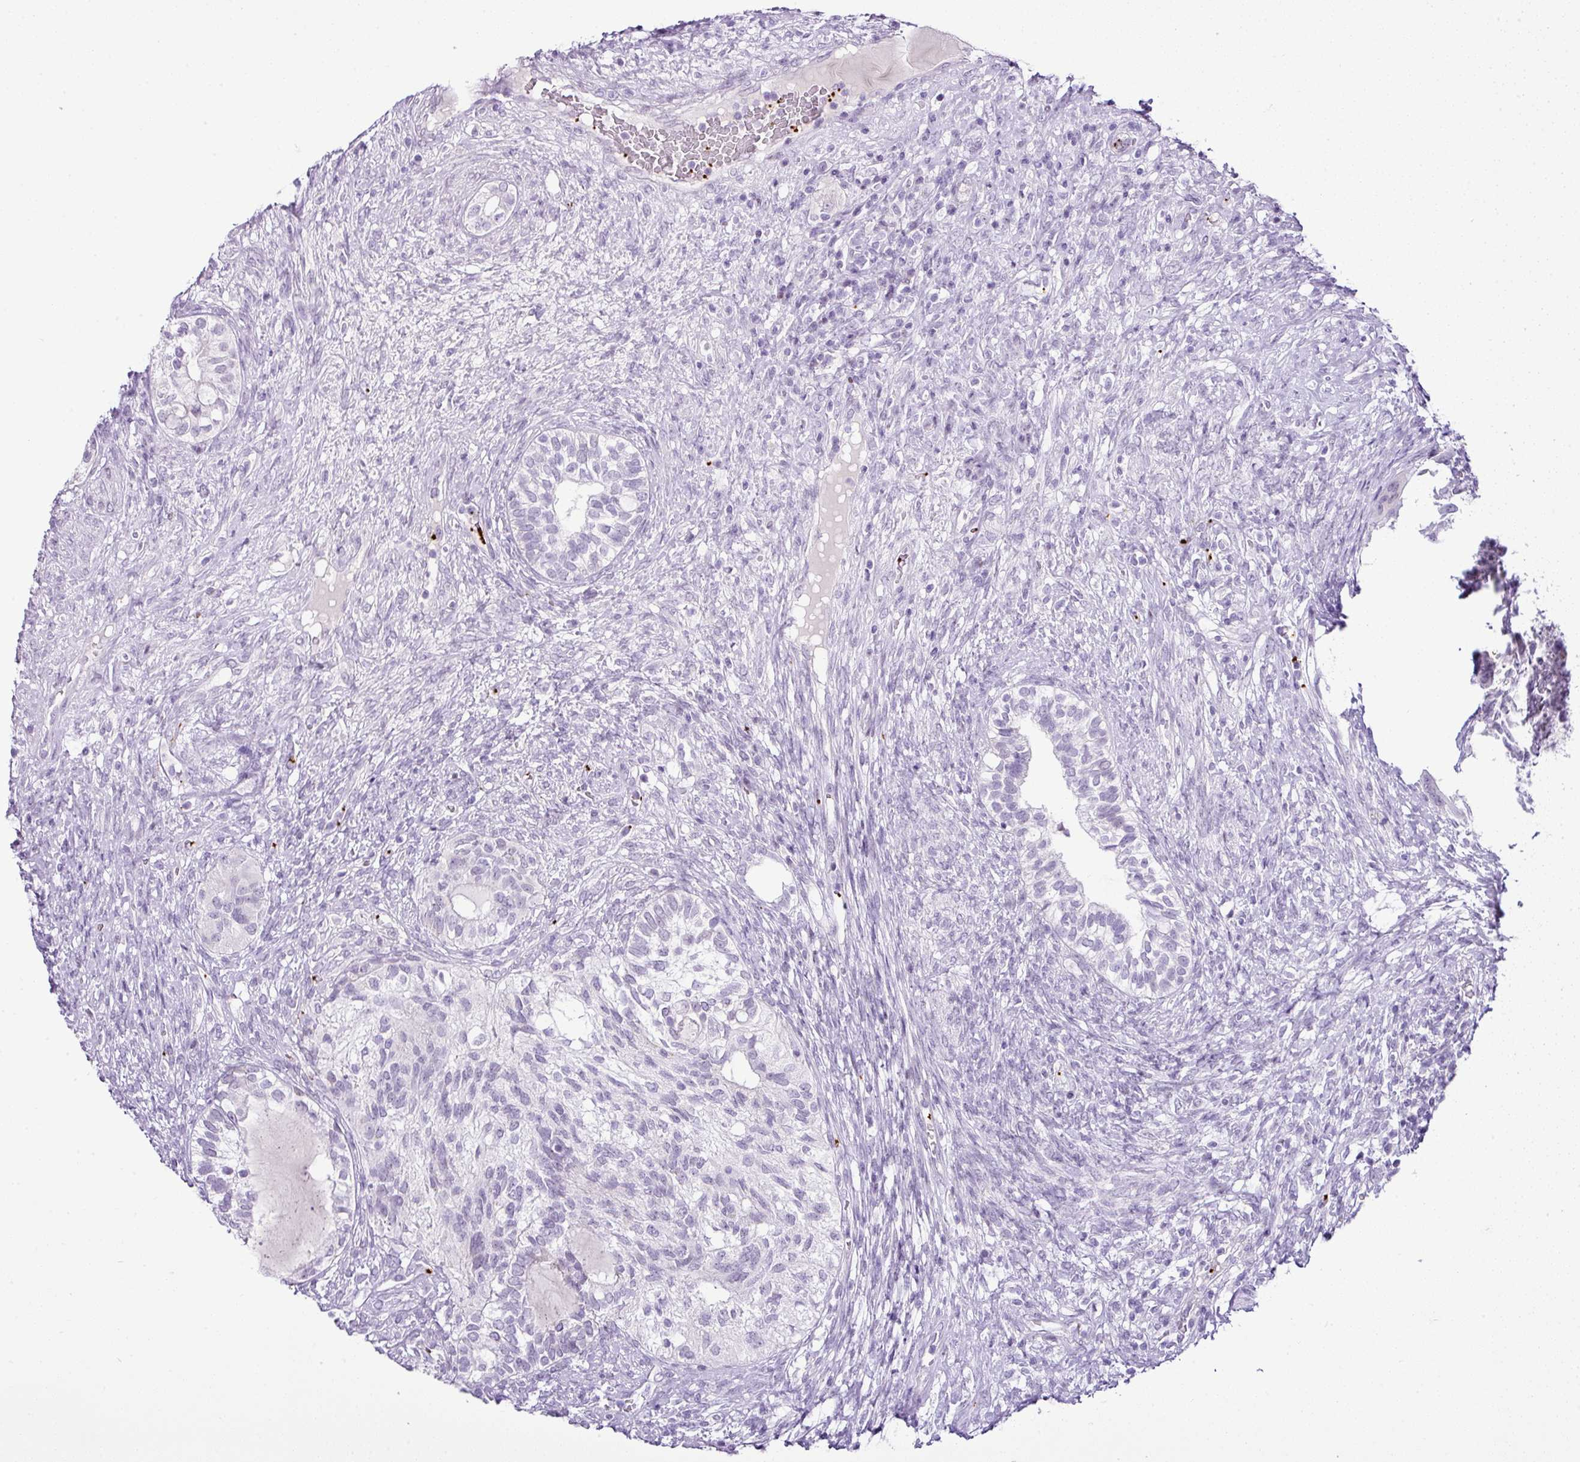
{"staining": {"intensity": "negative", "quantity": "none", "location": "none"}, "tissue": "testis cancer", "cell_type": "Tumor cells", "image_type": "cancer", "snomed": [{"axis": "morphology", "description": "Seminoma, NOS"}, {"axis": "morphology", "description": "Carcinoma, Embryonal, NOS"}, {"axis": "topography", "description": "Testis"}], "caption": "Image shows no protein positivity in tumor cells of embryonal carcinoma (testis) tissue. (DAB (3,3'-diaminobenzidine) immunohistochemistry, high magnification).", "gene": "CMTM5", "patient": {"sex": "male", "age": 41}}